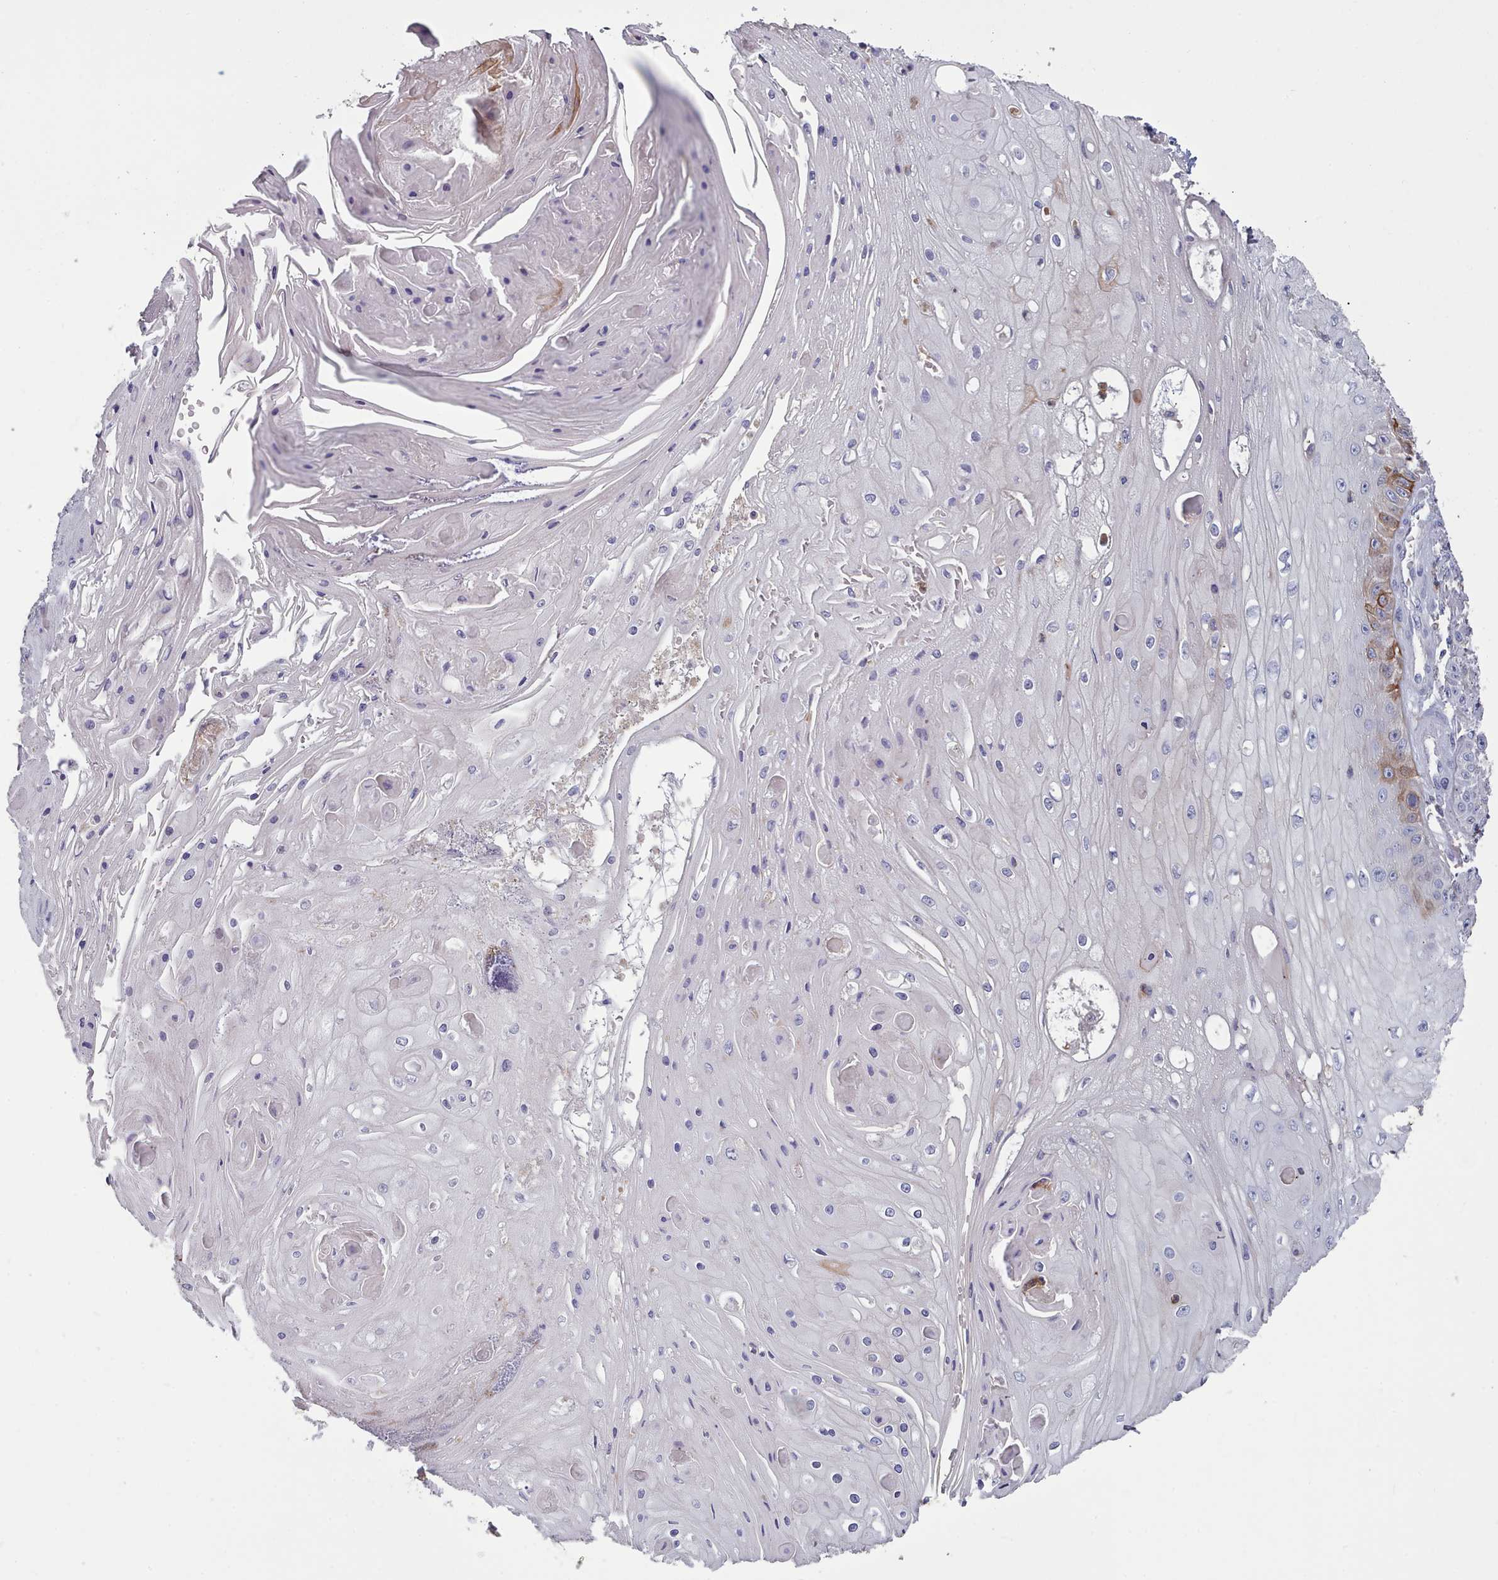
{"staining": {"intensity": "moderate", "quantity": "<25%", "location": "cytoplasmic/membranous"}, "tissue": "skin cancer", "cell_type": "Tumor cells", "image_type": "cancer", "snomed": [{"axis": "morphology", "description": "Squamous cell carcinoma, NOS"}, {"axis": "topography", "description": "Skin"}], "caption": "Tumor cells display low levels of moderate cytoplasmic/membranous expression in approximately <25% of cells in human squamous cell carcinoma (skin). (brown staining indicates protein expression, while blue staining denotes nuclei).", "gene": "RAC2", "patient": {"sex": "male", "age": 70}}